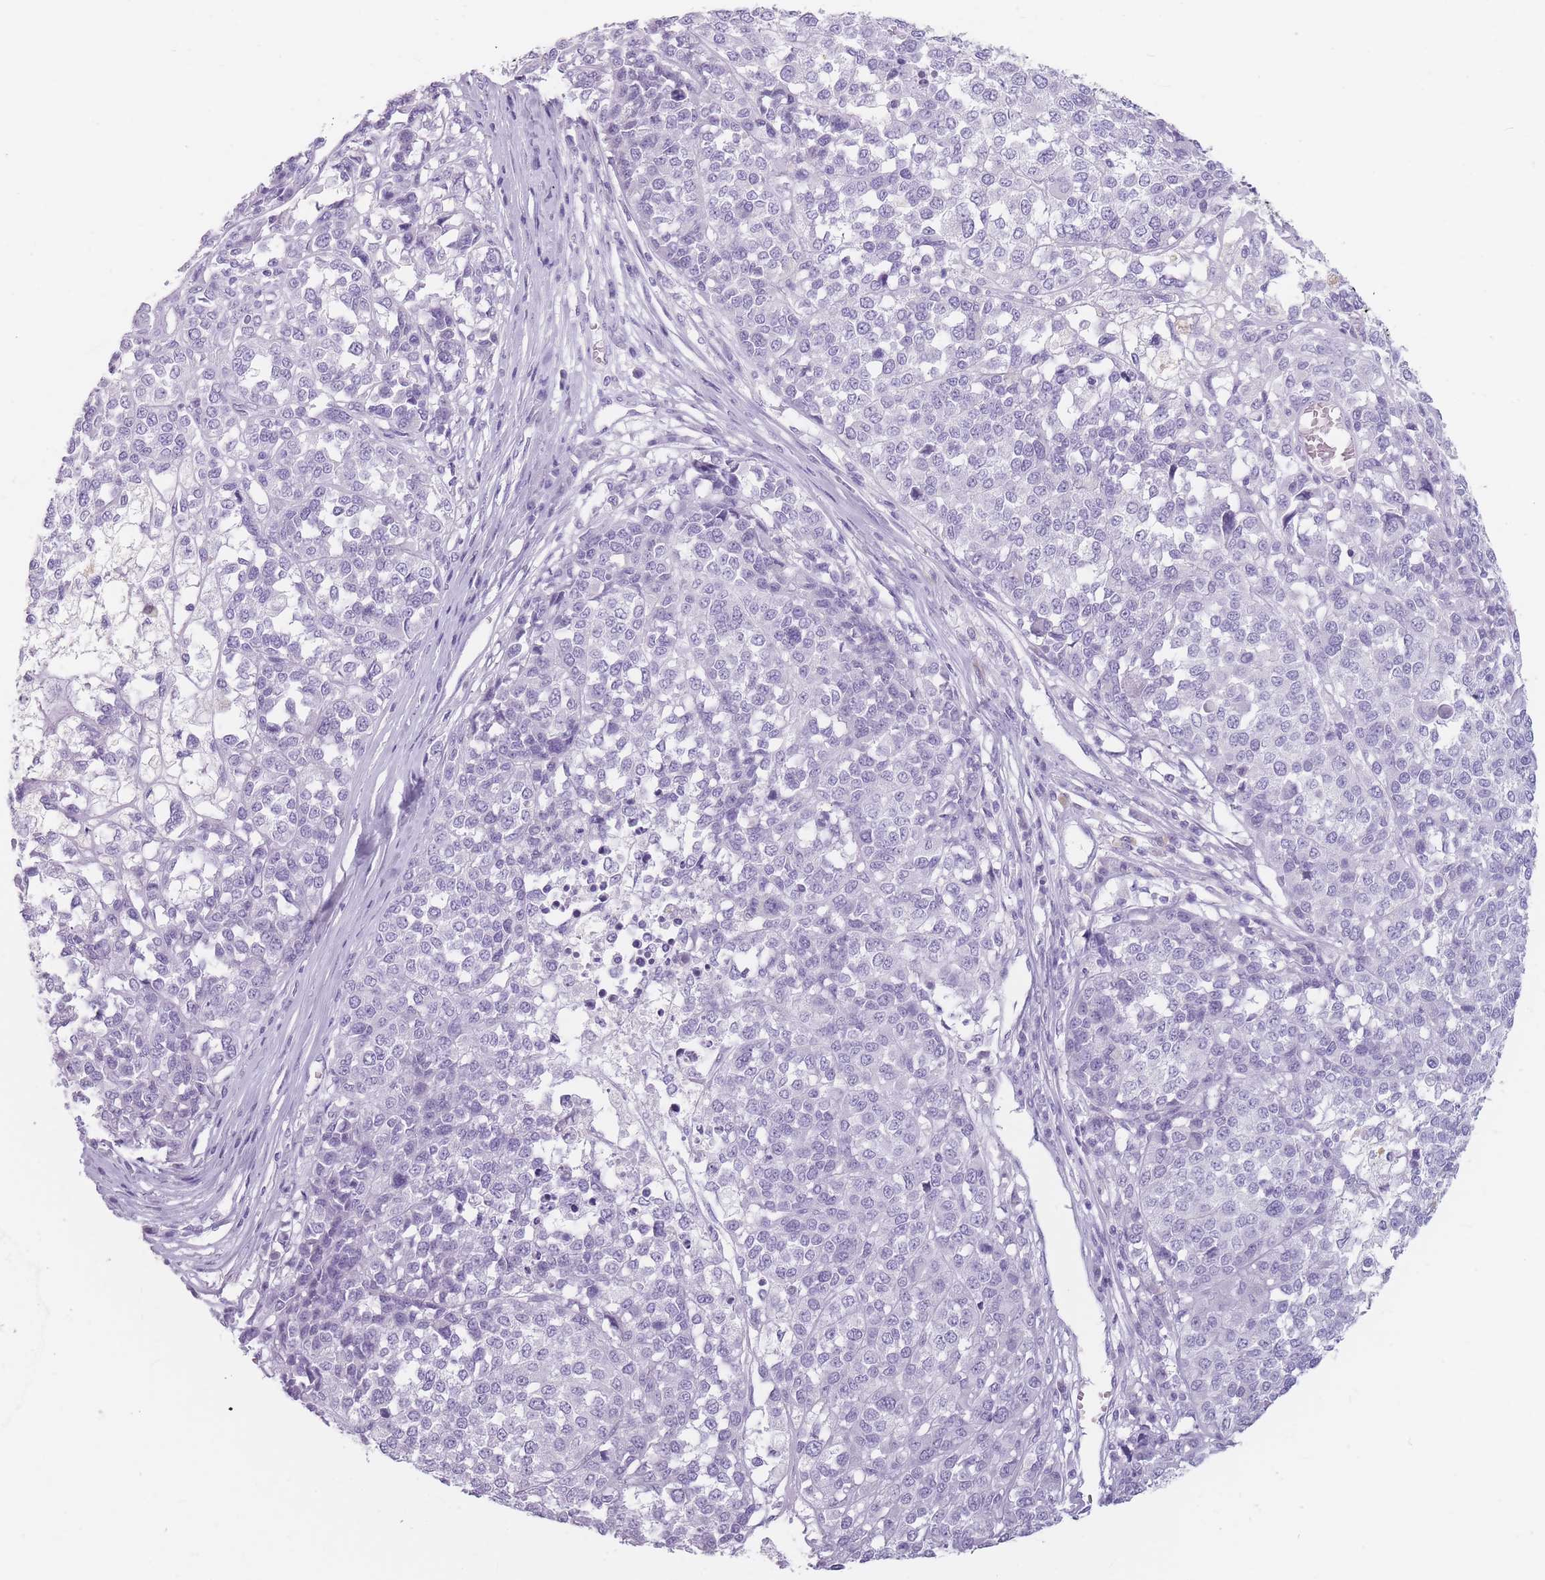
{"staining": {"intensity": "negative", "quantity": "none", "location": "none"}, "tissue": "melanoma", "cell_type": "Tumor cells", "image_type": "cancer", "snomed": [{"axis": "morphology", "description": "Malignant melanoma, Metastatic site"}, {"axis": "topography", "description": "Lymph node"}], "caption": "A micrograph of human melanoma is negative for staining in tumor cells.", "gene": "CCNO", "patient": {"sex": "male", "age": 44}}